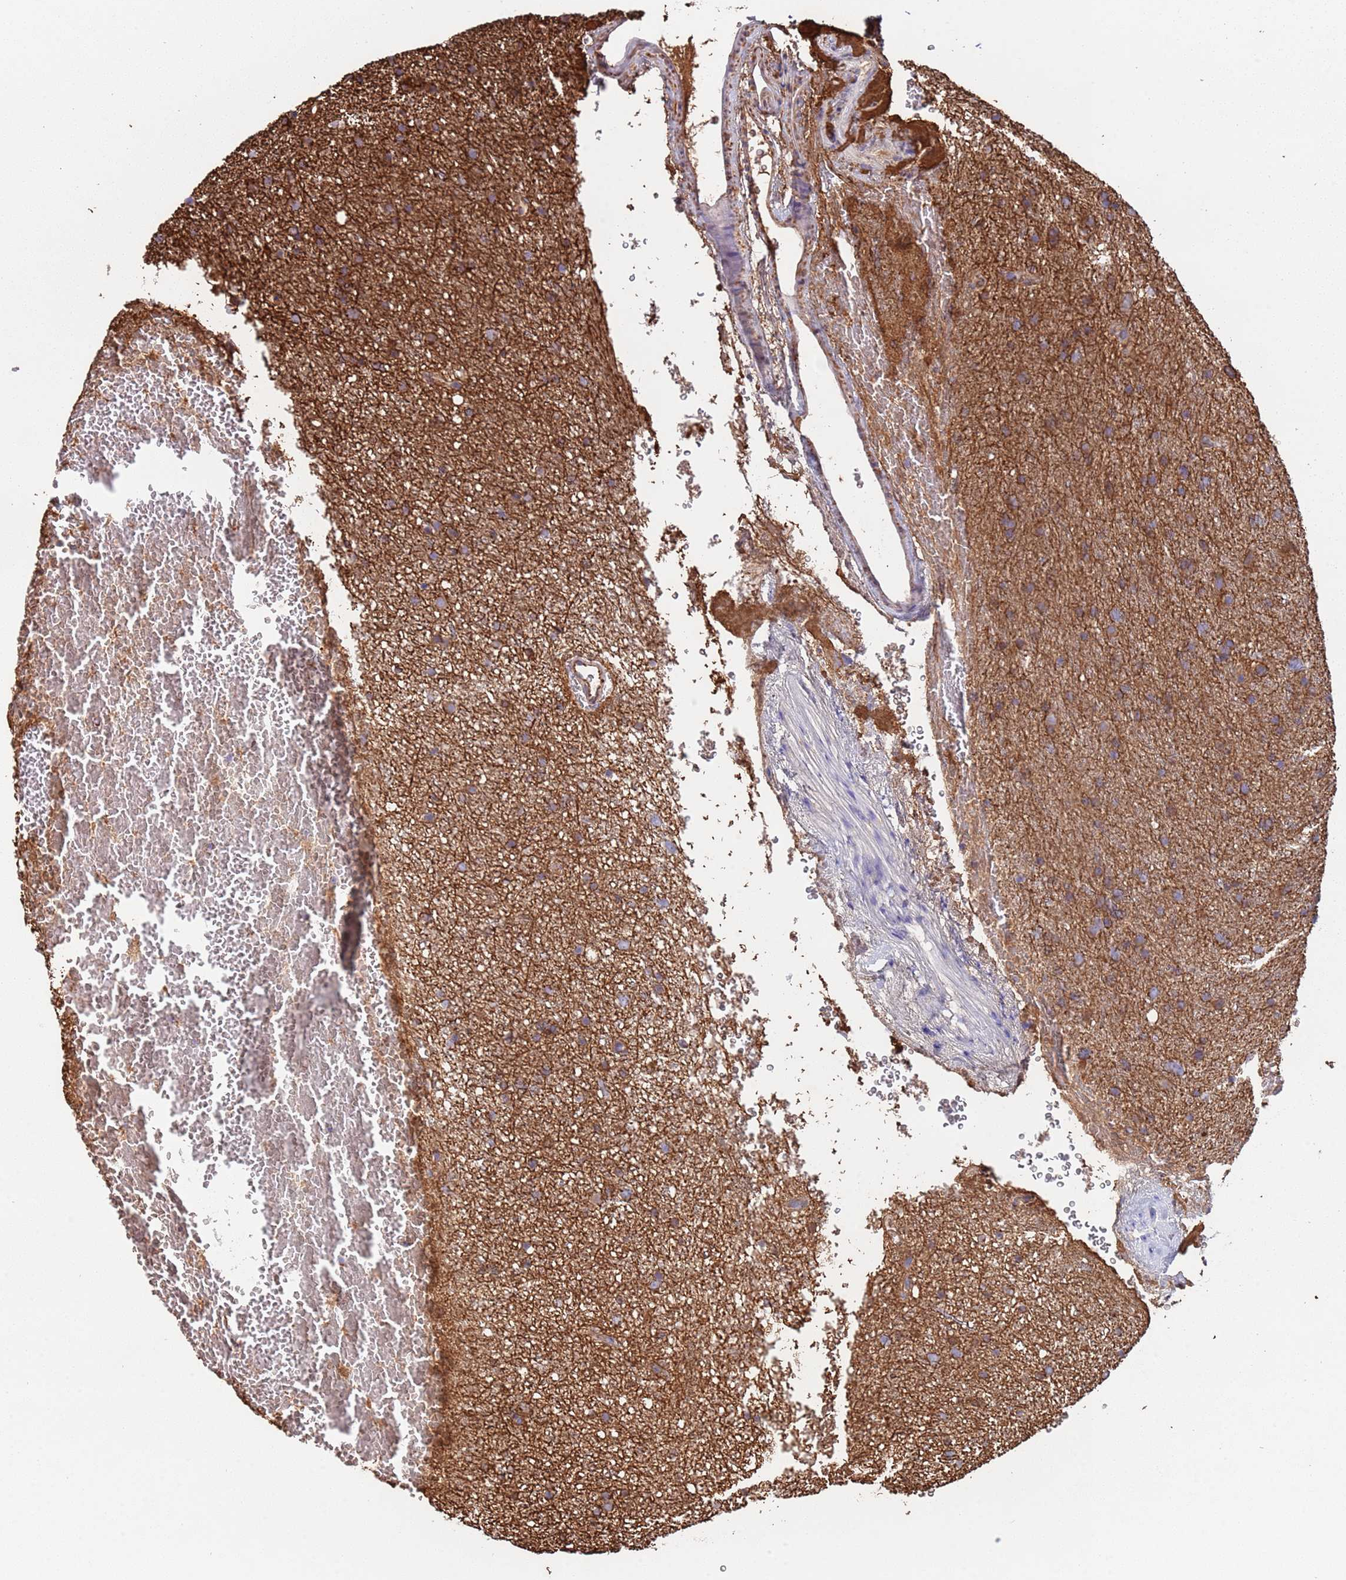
{"staining": {"intensity": "moderate", "quantity": "25%-75%", "location": "cytoplasmic/membranous"}, "tissue": "glioma", "cell_type": "Tumor cells", "image_type": "cancer", "snomed": [{"axis": "morphology", "description": "Glioma, malignant, Low grade"}, {"axis": "topography", "description": "Cerebral cortex"}], "caption": "The micrograph demonstrates immunohistochemical staining of malignant low-grade glioma. There is moderate cytoplasmic/membranous expression is present in about 25%-75% of tumor cells.", "gene": "NUDT12", "patient": {"sex": "female", "age": 39}}